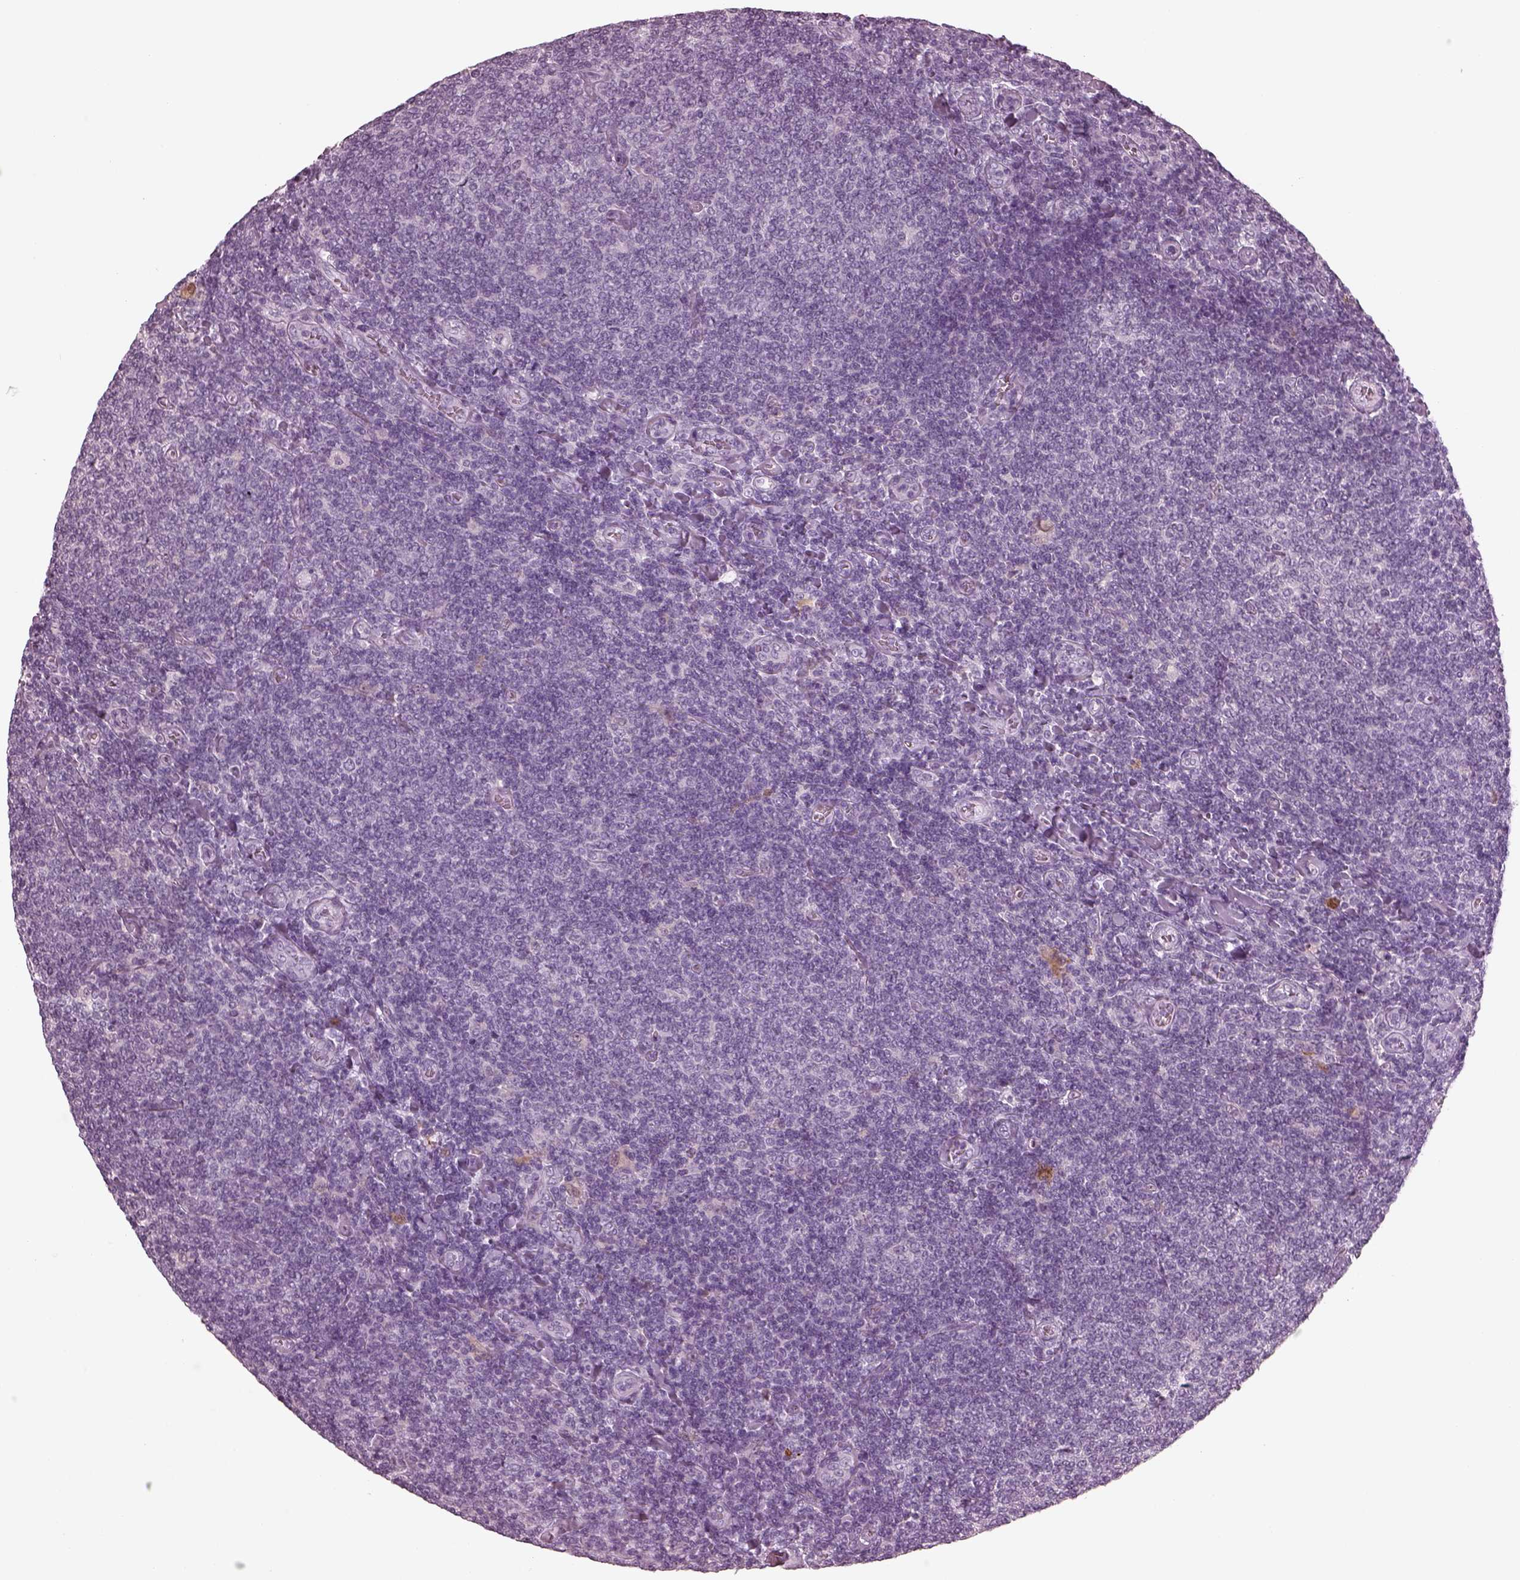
{"staining": {"intensity": "negative", "quantity": "none", "location": "none"}, "tissue": "lymphoma", "cell_type": "Tumor cells", "image_type": "cancer", "snomed": [{"axis": "morphology", "description": "Malignant lymphoma, non-Hodgkin's type, Low grade"}, {"axis": "topography", "description": "Lymph node"}], "caption": "Tumor cells are negative for brown protein staining in malignant lymphoma, non-Hodgkin's type (low-grade). (Immunohistochemistry (ihc), brightfield microscopy, high magnification).", "gene": "C2orf81", "patient": {"sex": "male", "age": 52}}